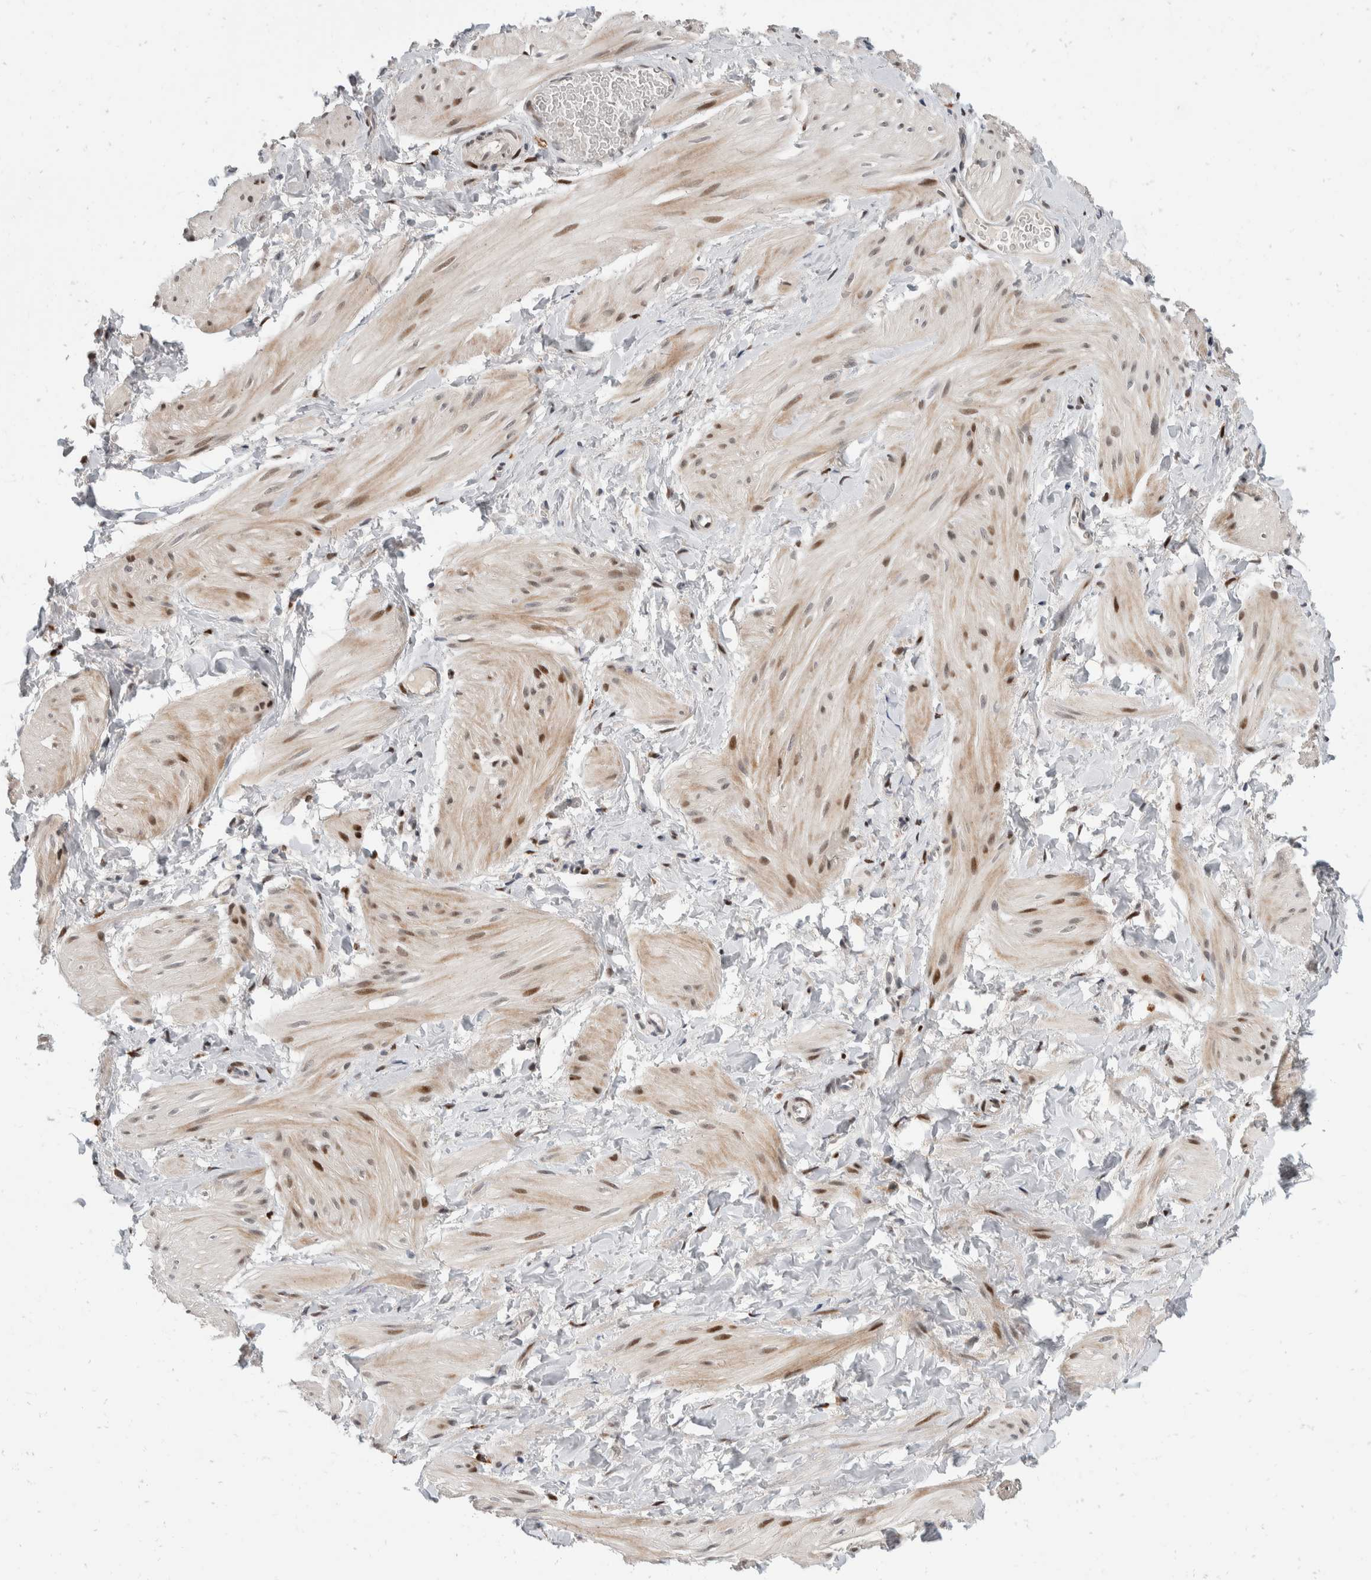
{"staining": {"intensity": "moderate", "quantity": "<25%", "location": "nuclear"}, "tissue": "smooth muscle", "cell_type": "Smooth muscle cells", "image_type": "normal", "snomed": [{"axis": "morphology", "description": "Normal tissue, NOS"}, {"axis": "topography", "description": "Smooth muscle"}], "caption": "Immunohistochemical staining of benign human smooth muscle displays low levels of moderate nuclear staining in approximately <25% of smooth muscle cells.", "gene": "ZNF703", "patient": {"sex": "male", "age": 16}}